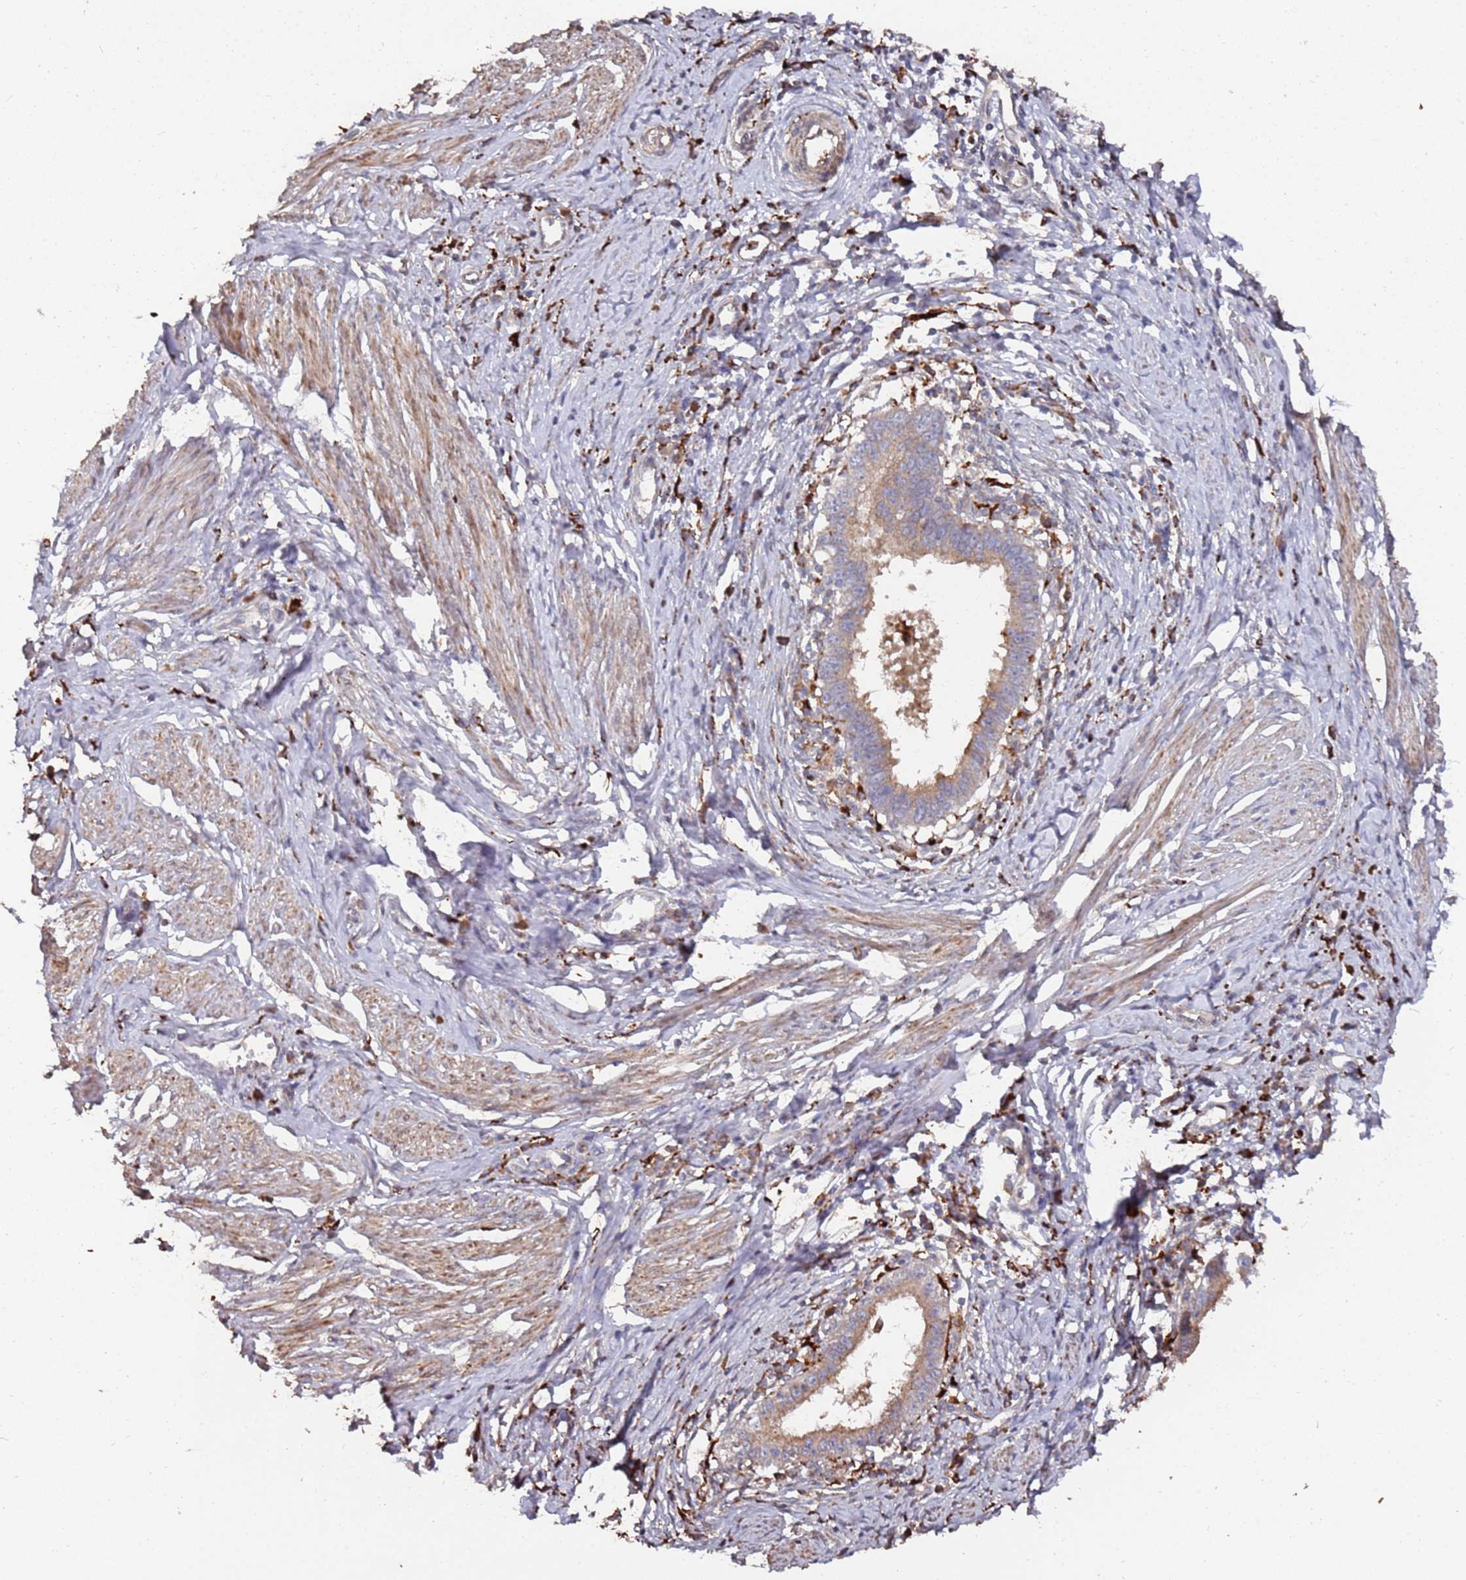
{"staining": {"intensity": "moderate", "quantity": ">75%", "location": "cytoplasmic/membranous"}, "tissue": "cervical cancer", "cell_type": "Tumor cells", "image_type": "cancer", "snomed": [{"axis": "morphology", "description": "Adenocarcinoma, NOS"}, {"axis": "topography", "description": "Cervix"}], "caption": "Adenocarcinoma (cervical) was stained to show a protein in brown. There is medium levels of moderate cytoplasmic/membranous staining in about >75% of tumor cells.", "gene": "LACC1", "patient": {"sex": "female", "age": 36}}